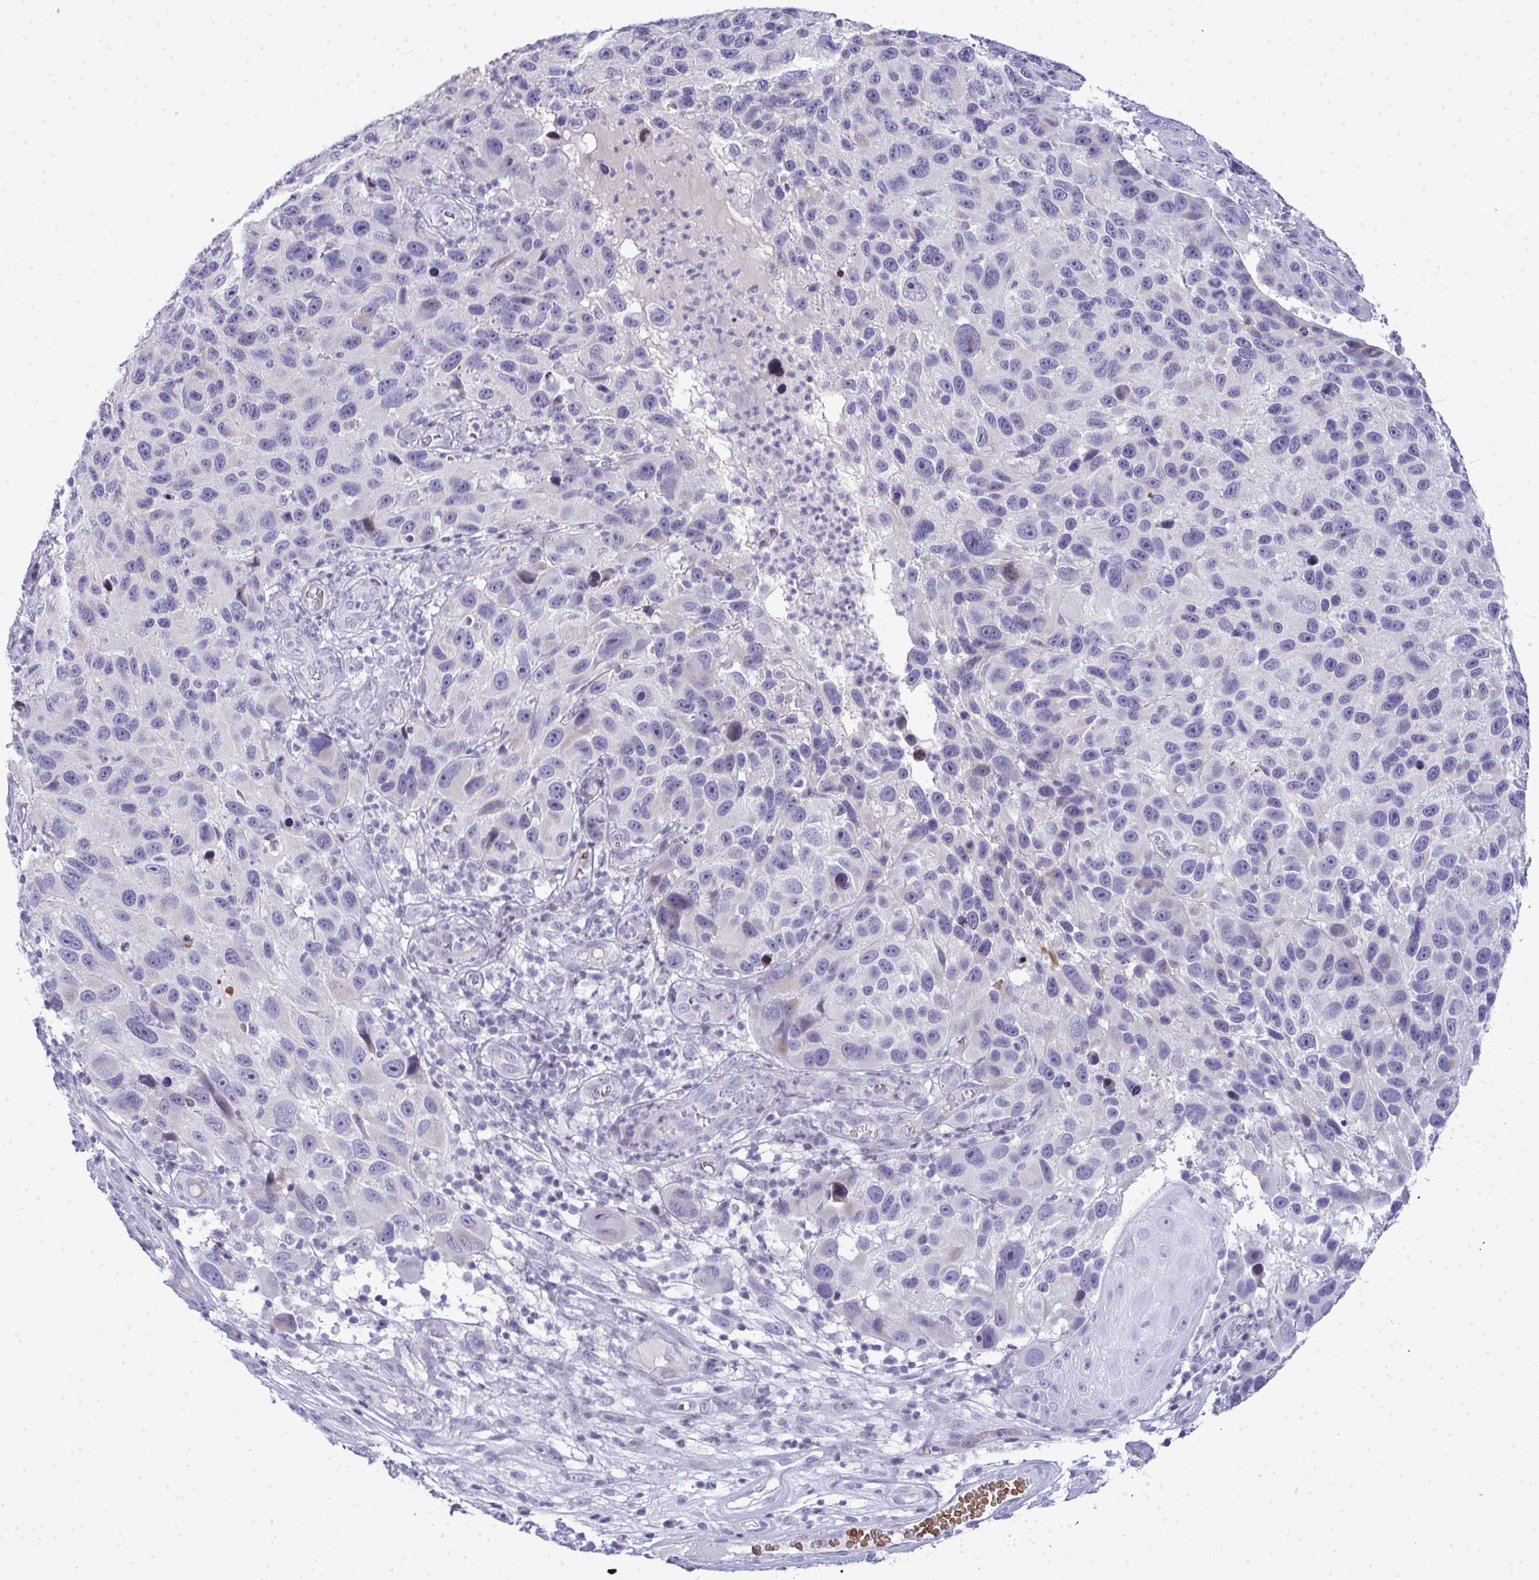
{"staining": {"intensity": "negative", "quantity": "none", "location": "none"}, "tissue": "melanoma", "cell_type": "Tumor cells", "image_type": "cancer", "snomed": [{"axis": "morphology", "description": "Malignant melanoma, NOS"}, {"axis": "topography", "description": "Skin"}], "caption": "This image is of malignant melanoma stained with IHC to label a protein in brown with the nuclei are counter-stained blue. There is no expression in tumor cells. (DAB IHC visualized using brightfield microscopy, high magnification).", "gene": "ZNF182", "patient": {"sex": "male", "age": 53}}